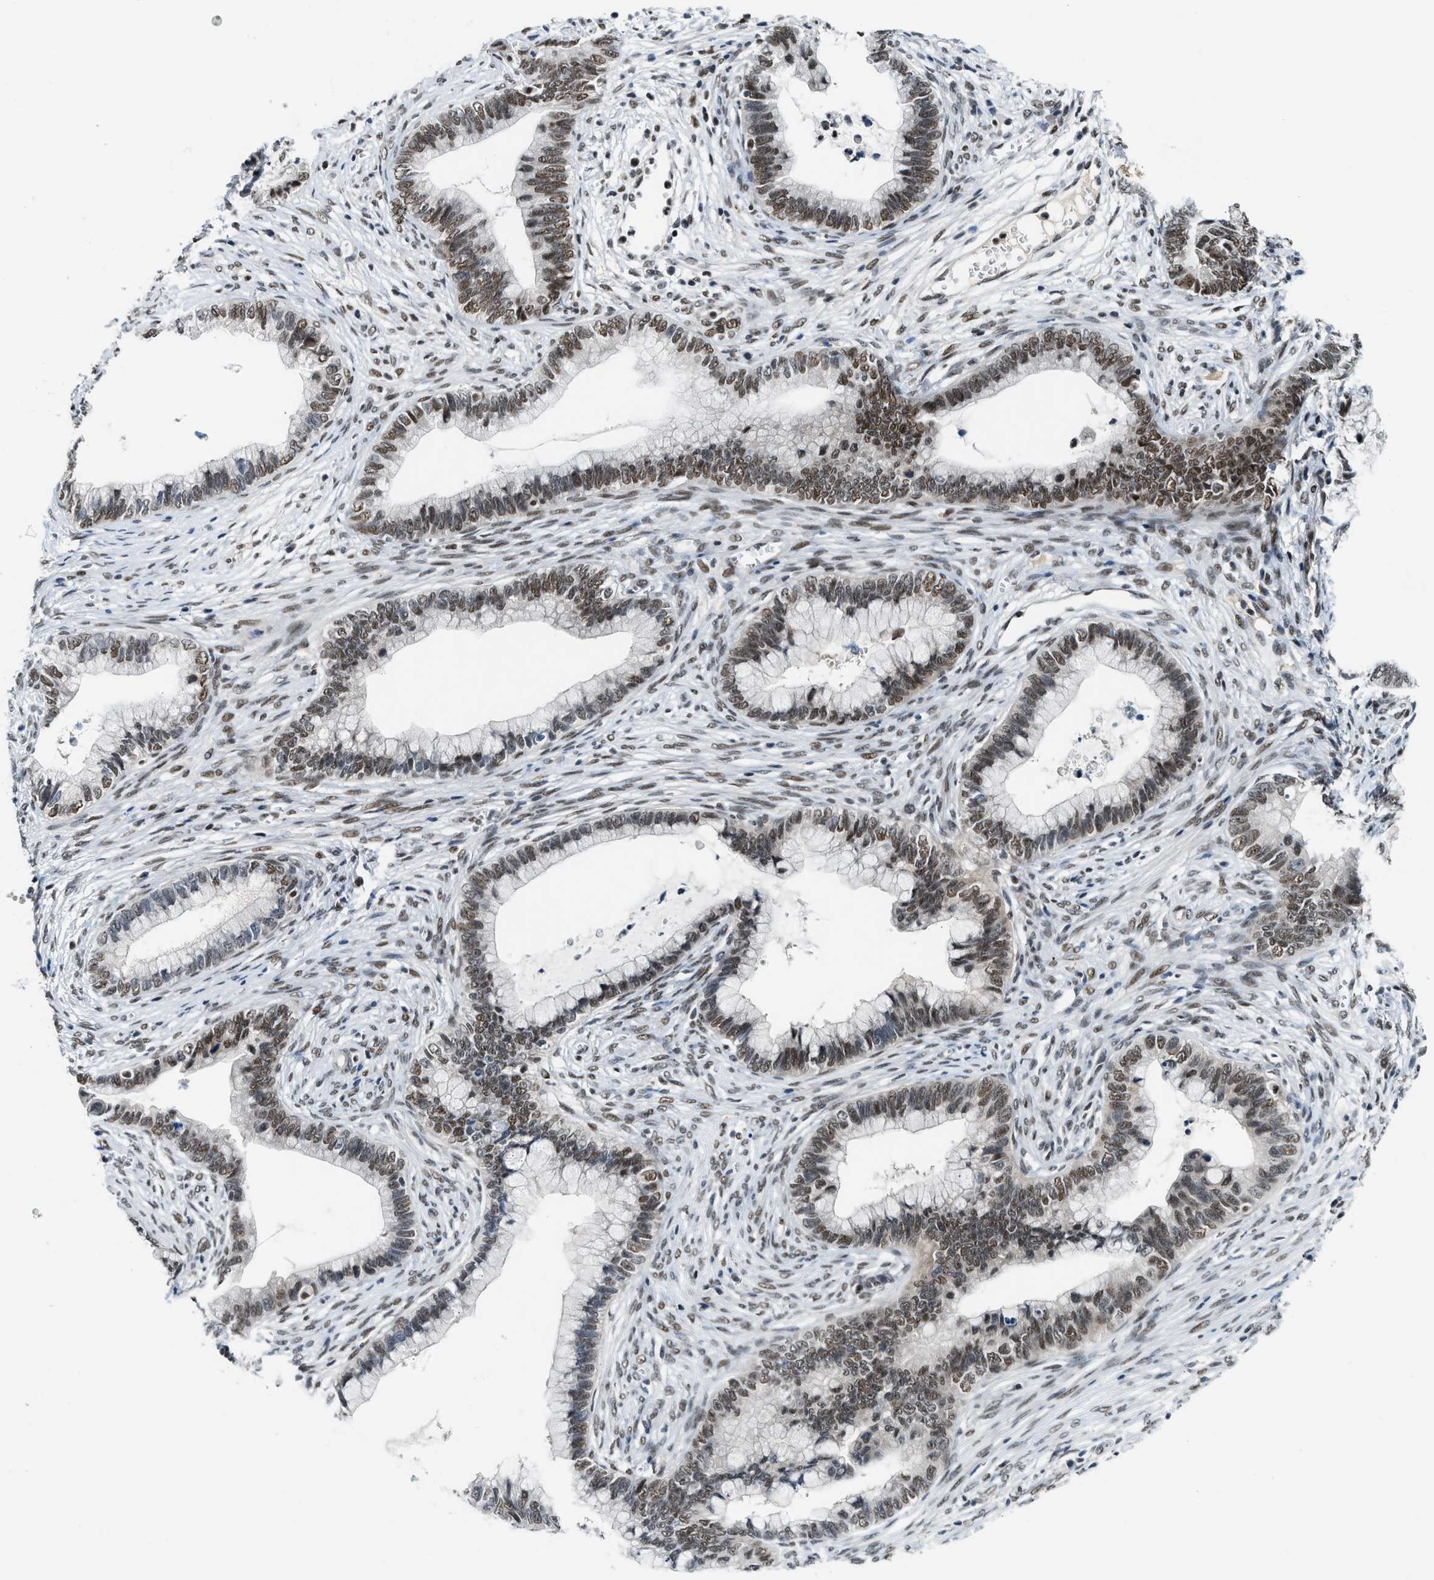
{"staining": {"intensity": "moderate", "quantity": "25%-75%", "location": "nuclear"}, "tissue": "cervical cancer", "cell_type": "Tumor cells", "image_type": "cancer", "snomed": [{"axis": "morphology", "description": "Adenocarcinoma, NOS"}, {"axis": "topography", "description": "Cervix"}], "caption": "An immunohistochemistry image of tumor tissue is shown. Protein staining in brown shows moderate nuclear positivity in cervical cancer within tumor cells.", "gene": "NCOA1", "patient": {"sex": "female", "age": 44}}